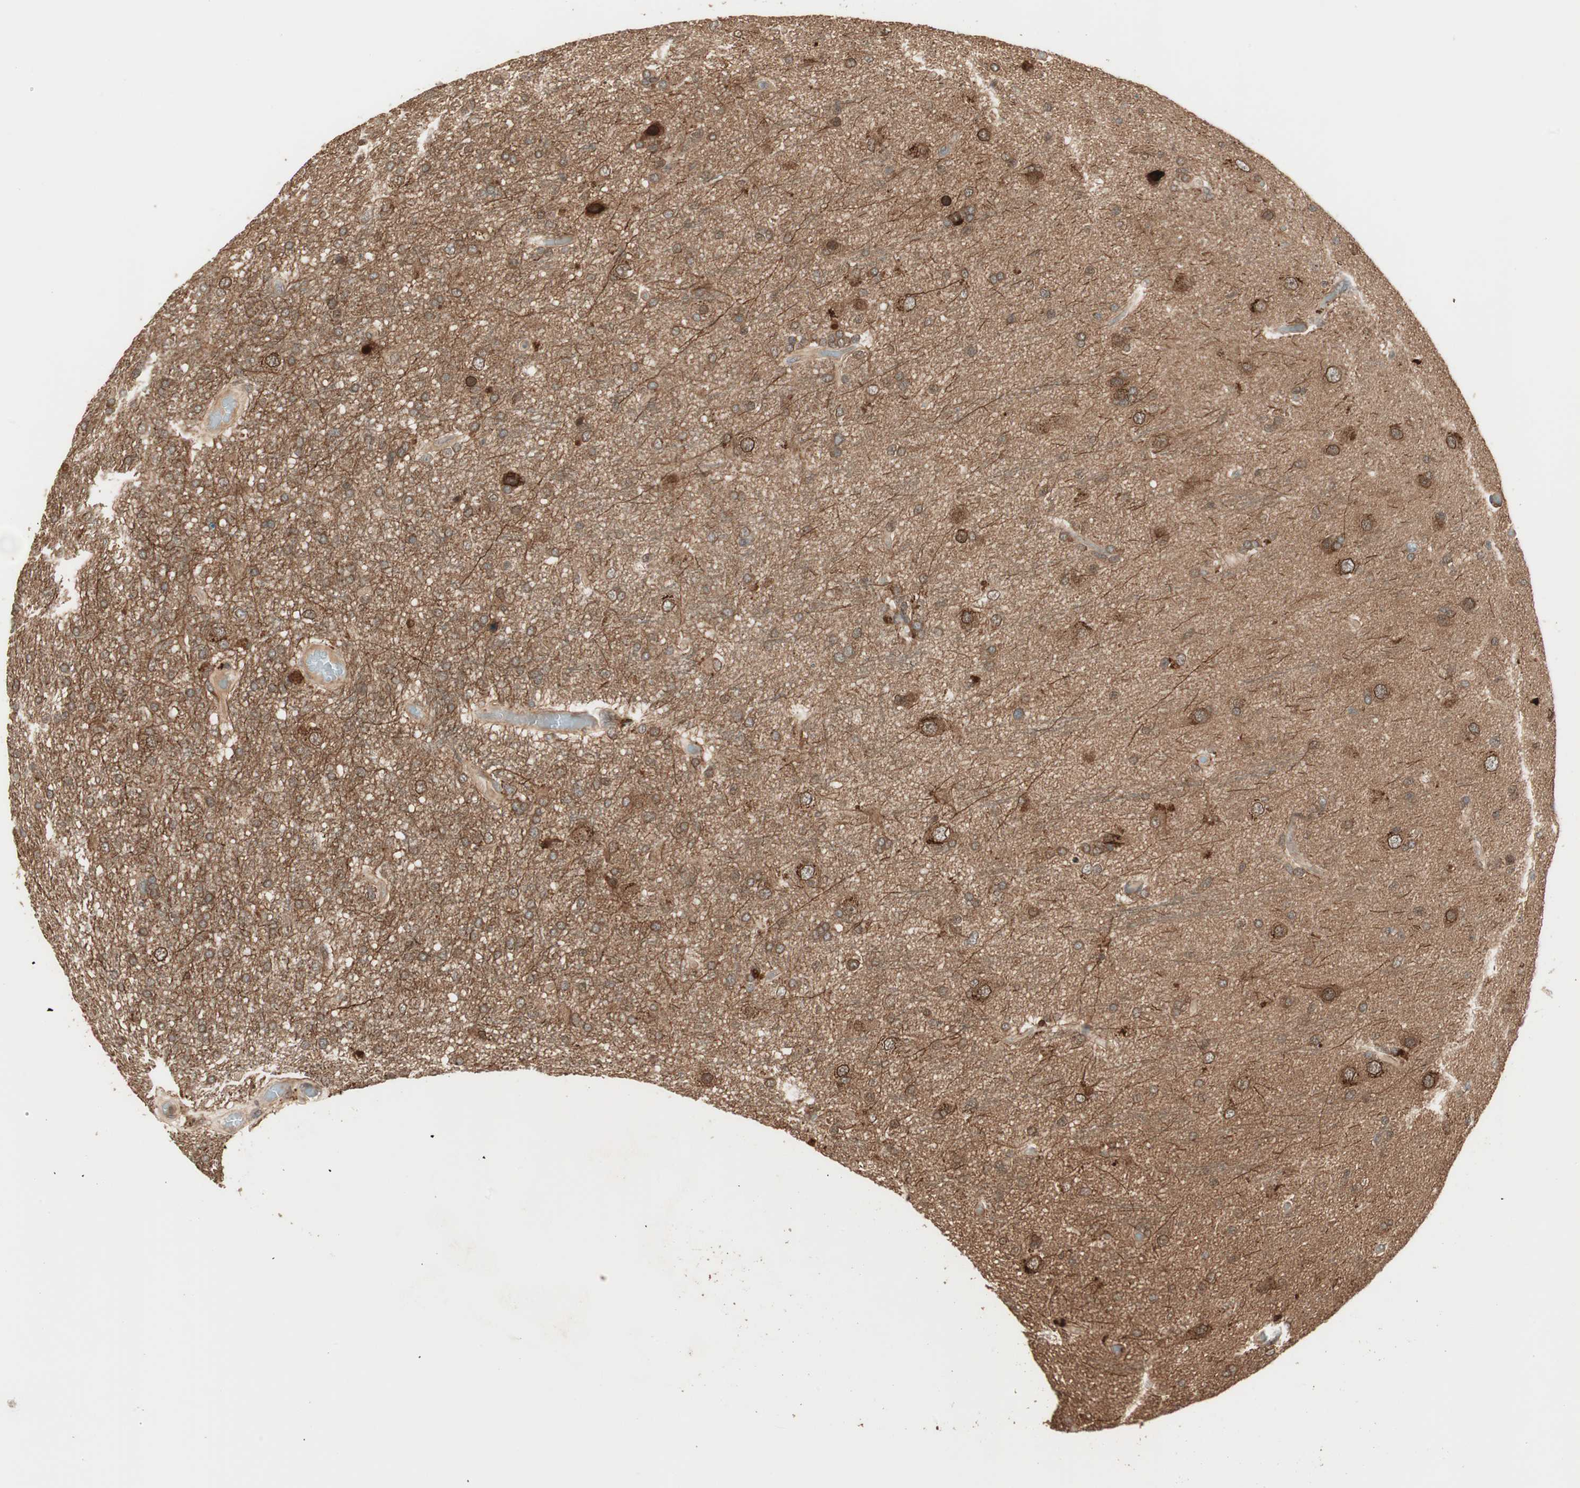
{"staining": {"intensity": "strong", "quantity": ">75%", "location": "cytoplasmic/membranous,nuclear"}, "tissue": "glioma", "cell_type": "Tumor cells", "image_type": "cancer", "snomed": [{"axis": "morphology", "description": "Glioma, malignant, High grade"}, {"axis": "topography", "description": "Brain"}], "caption": "Human glioma stained with a brown dye demonstrates strong cytoplasmic/membranous and nuclear positive staining in about >75% of tumor cells.", "gene": "CNOT4", "patient": {"sex": "male", "age": 33}}